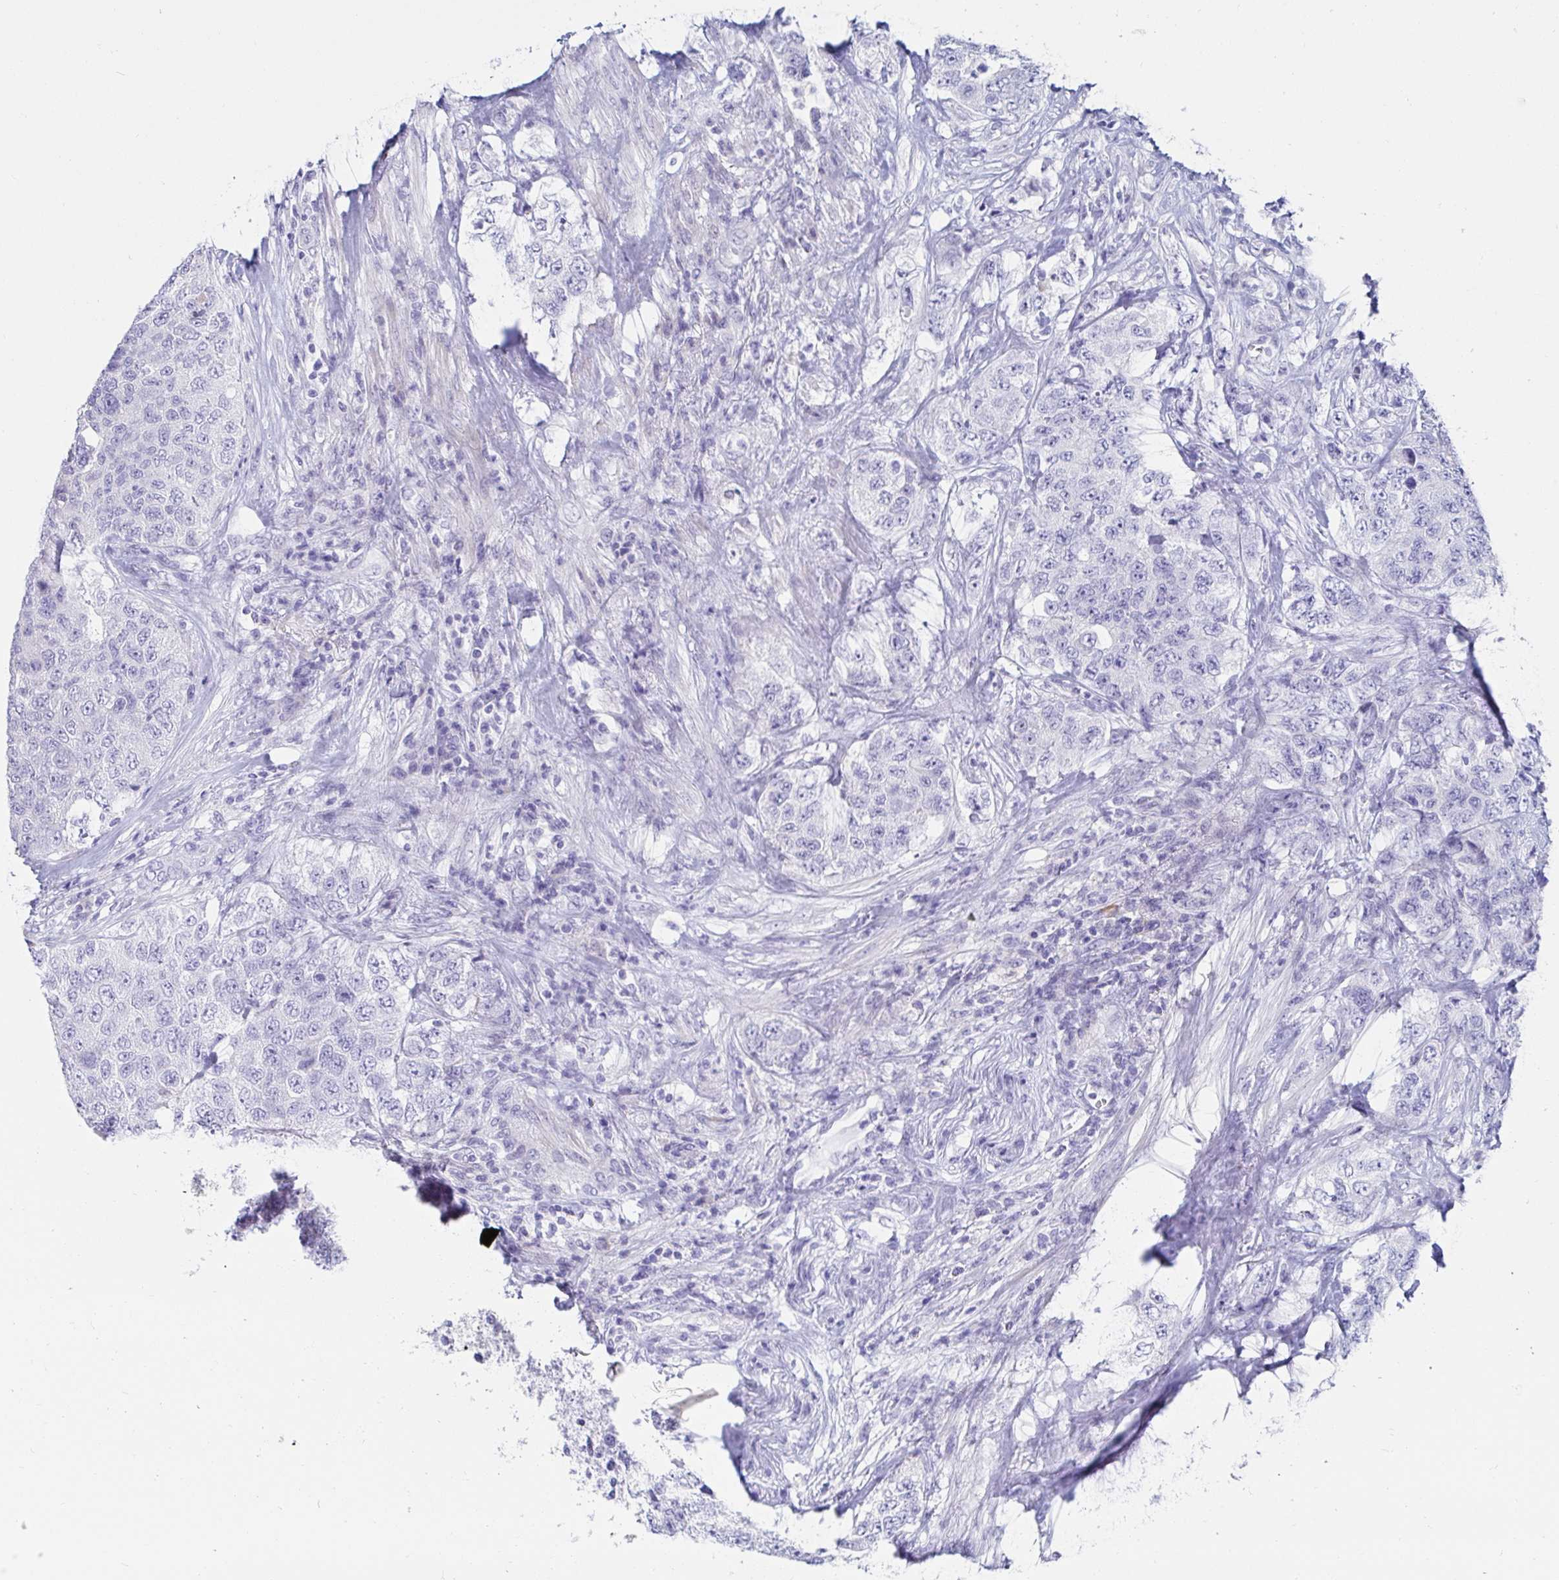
{"staining": {"intensity": "negative", "quantity": "none", "location": "none"}, "tissue": "urothelial cancer", "cell_type": "Tumor cells", "image_type": "cancer", "snomed": [{"axis": "morphology", "description": "Urothelial carcinoma, High grade"}, {"axis": "topography", "description": "Urinary bladder"}], "caption": "Immunohistochemistry micrograph of neoplastic tissue: human urothelial cancer stained with DAB displays no significant protein staining in tumor cells.", "gene": "C4orf17", "patient": {"sex": "female", "age": 78}}